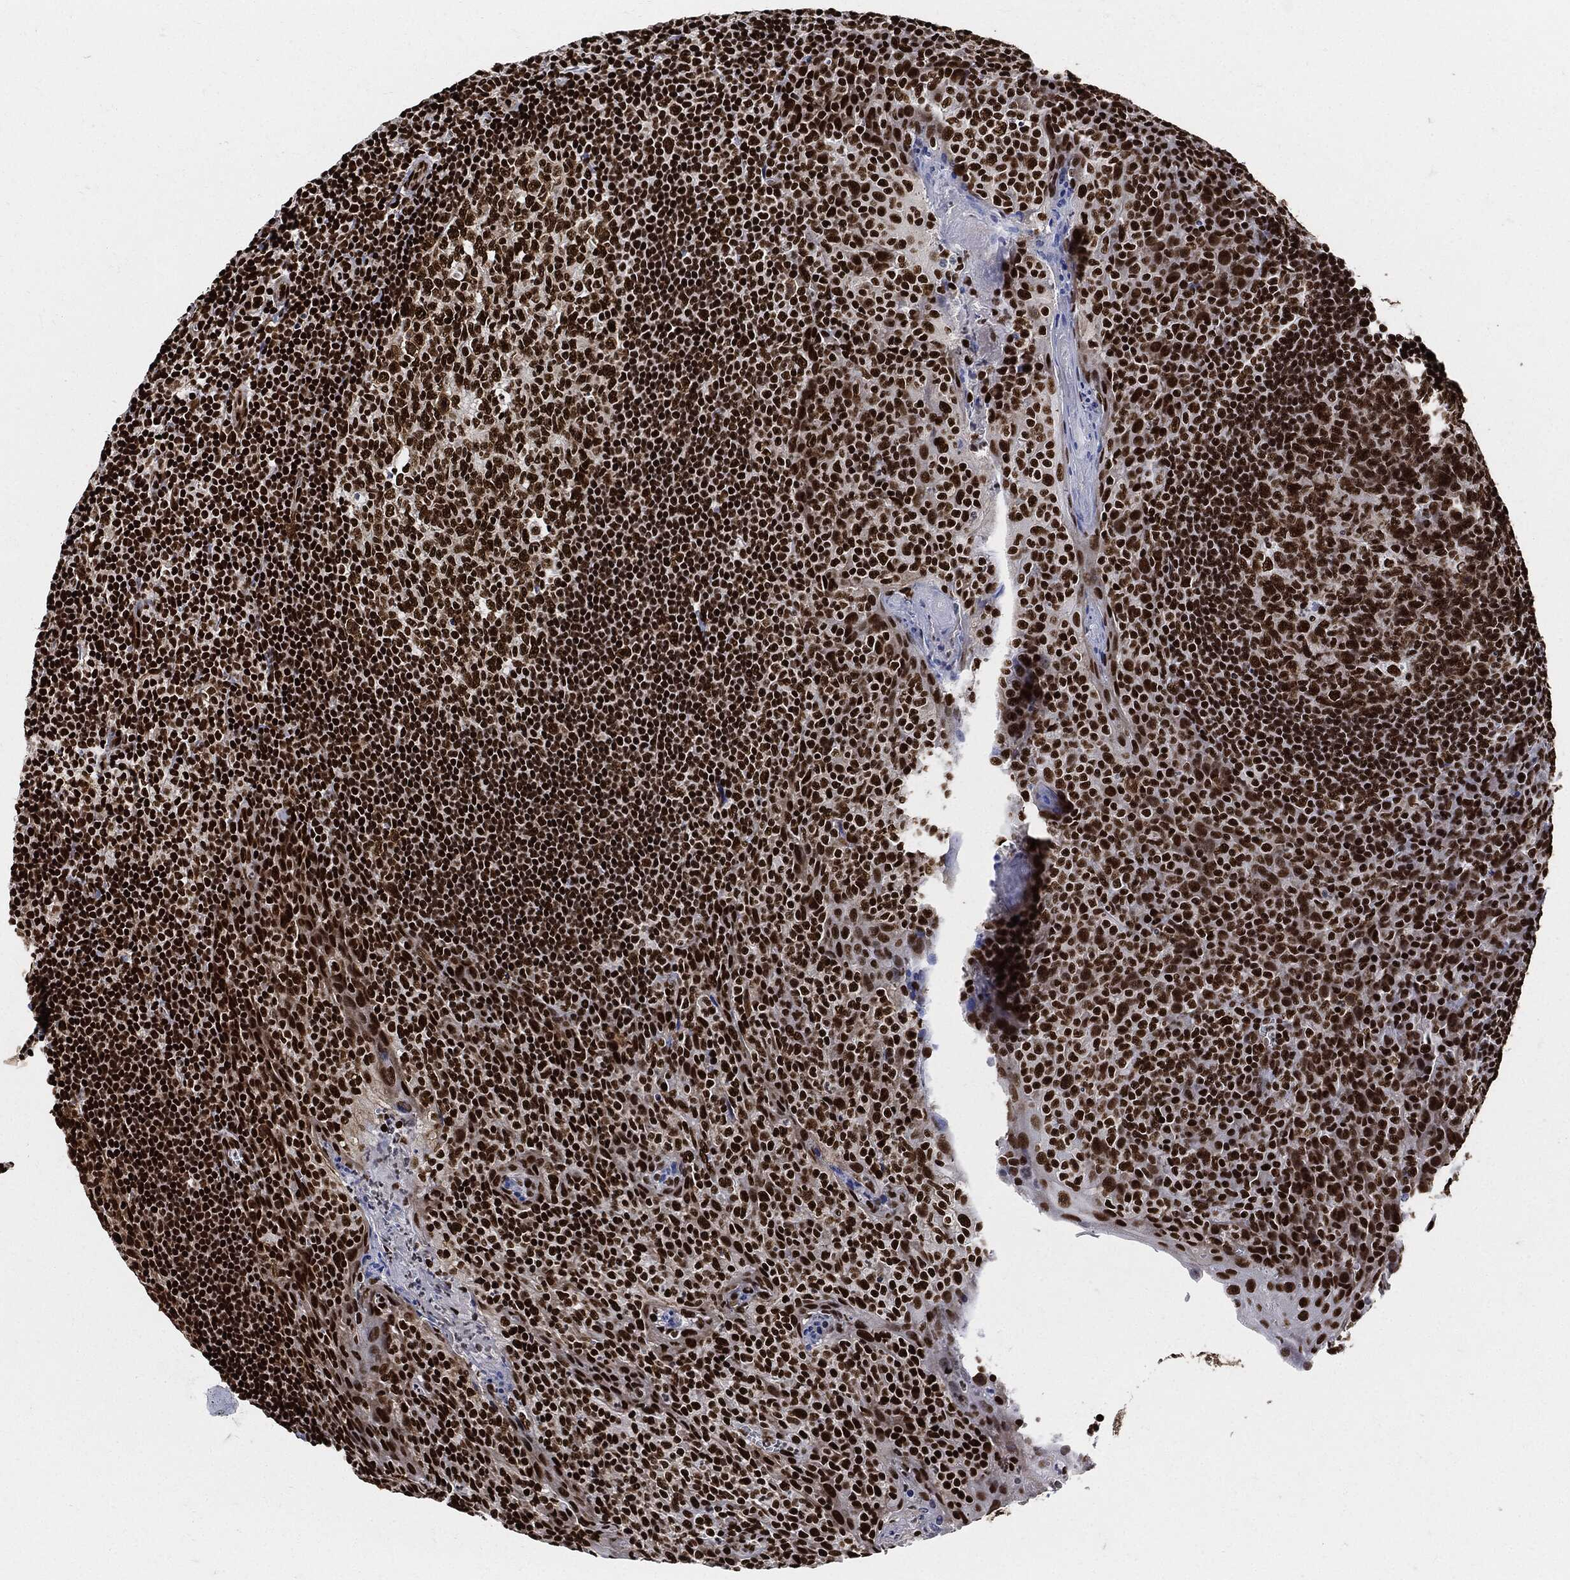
{"staining": {"intensity": "strong", "quantity": ">75%", "location": "nuclear"}, "tissue": "tonsil", "cell_type": "Germinal center cells", "image_type": "normal", "snomed": [{"axis": "morphology", "description": "Normal tissue, NOS"}, {"axis": "topography", "description": "Tonsil"}], "caption": "IHC micrograph of benign tonsil: tonsil stained using immunohistochemistry (IHC) displays high levels of strong protein expression localized specifically in the nuclear of germinal center cells, appearing as a nuclear brown color.", "gene": "RECQL", "patient": {"sex": "male", "age": 20}}